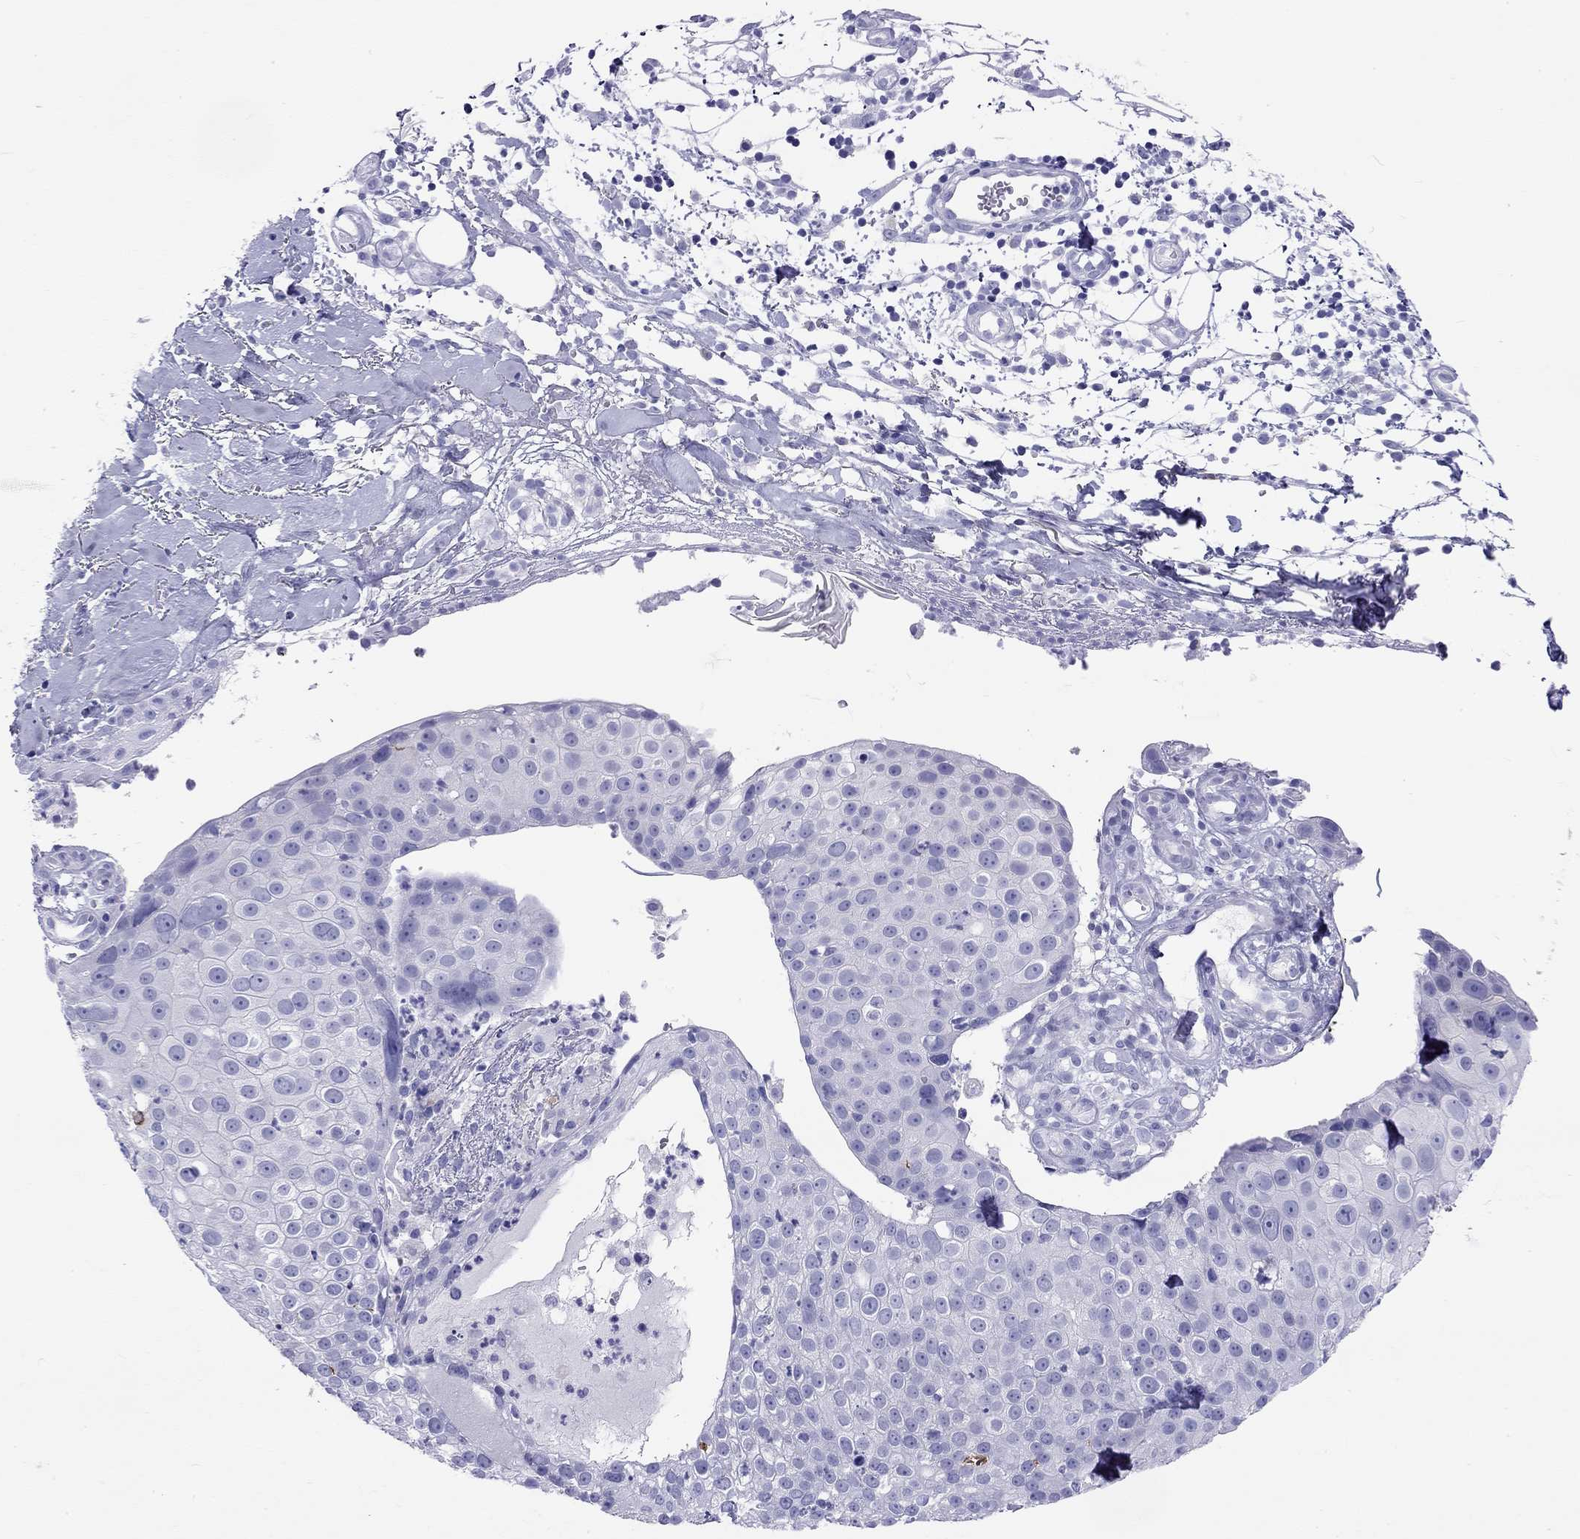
{"staining": {"intensity": "negative", "quantity": "none", "location": "none"}, "tissue": "skin cancer", "cell_type": "Tumor cells", "image_type": "cancer", "snomed": [{"axis": "morphology", "description": "Squamous cell carcinoma, NOS"}, {"axis": "topography", "description": "Skin"}], "caption": "Immunohistochemical staining of squamous cell carcinoma (skin) demonstrates no significant expression in tumor cells.", "gene": "HLA-DQB2", "patient": {"sex": "male", "age": 71}}